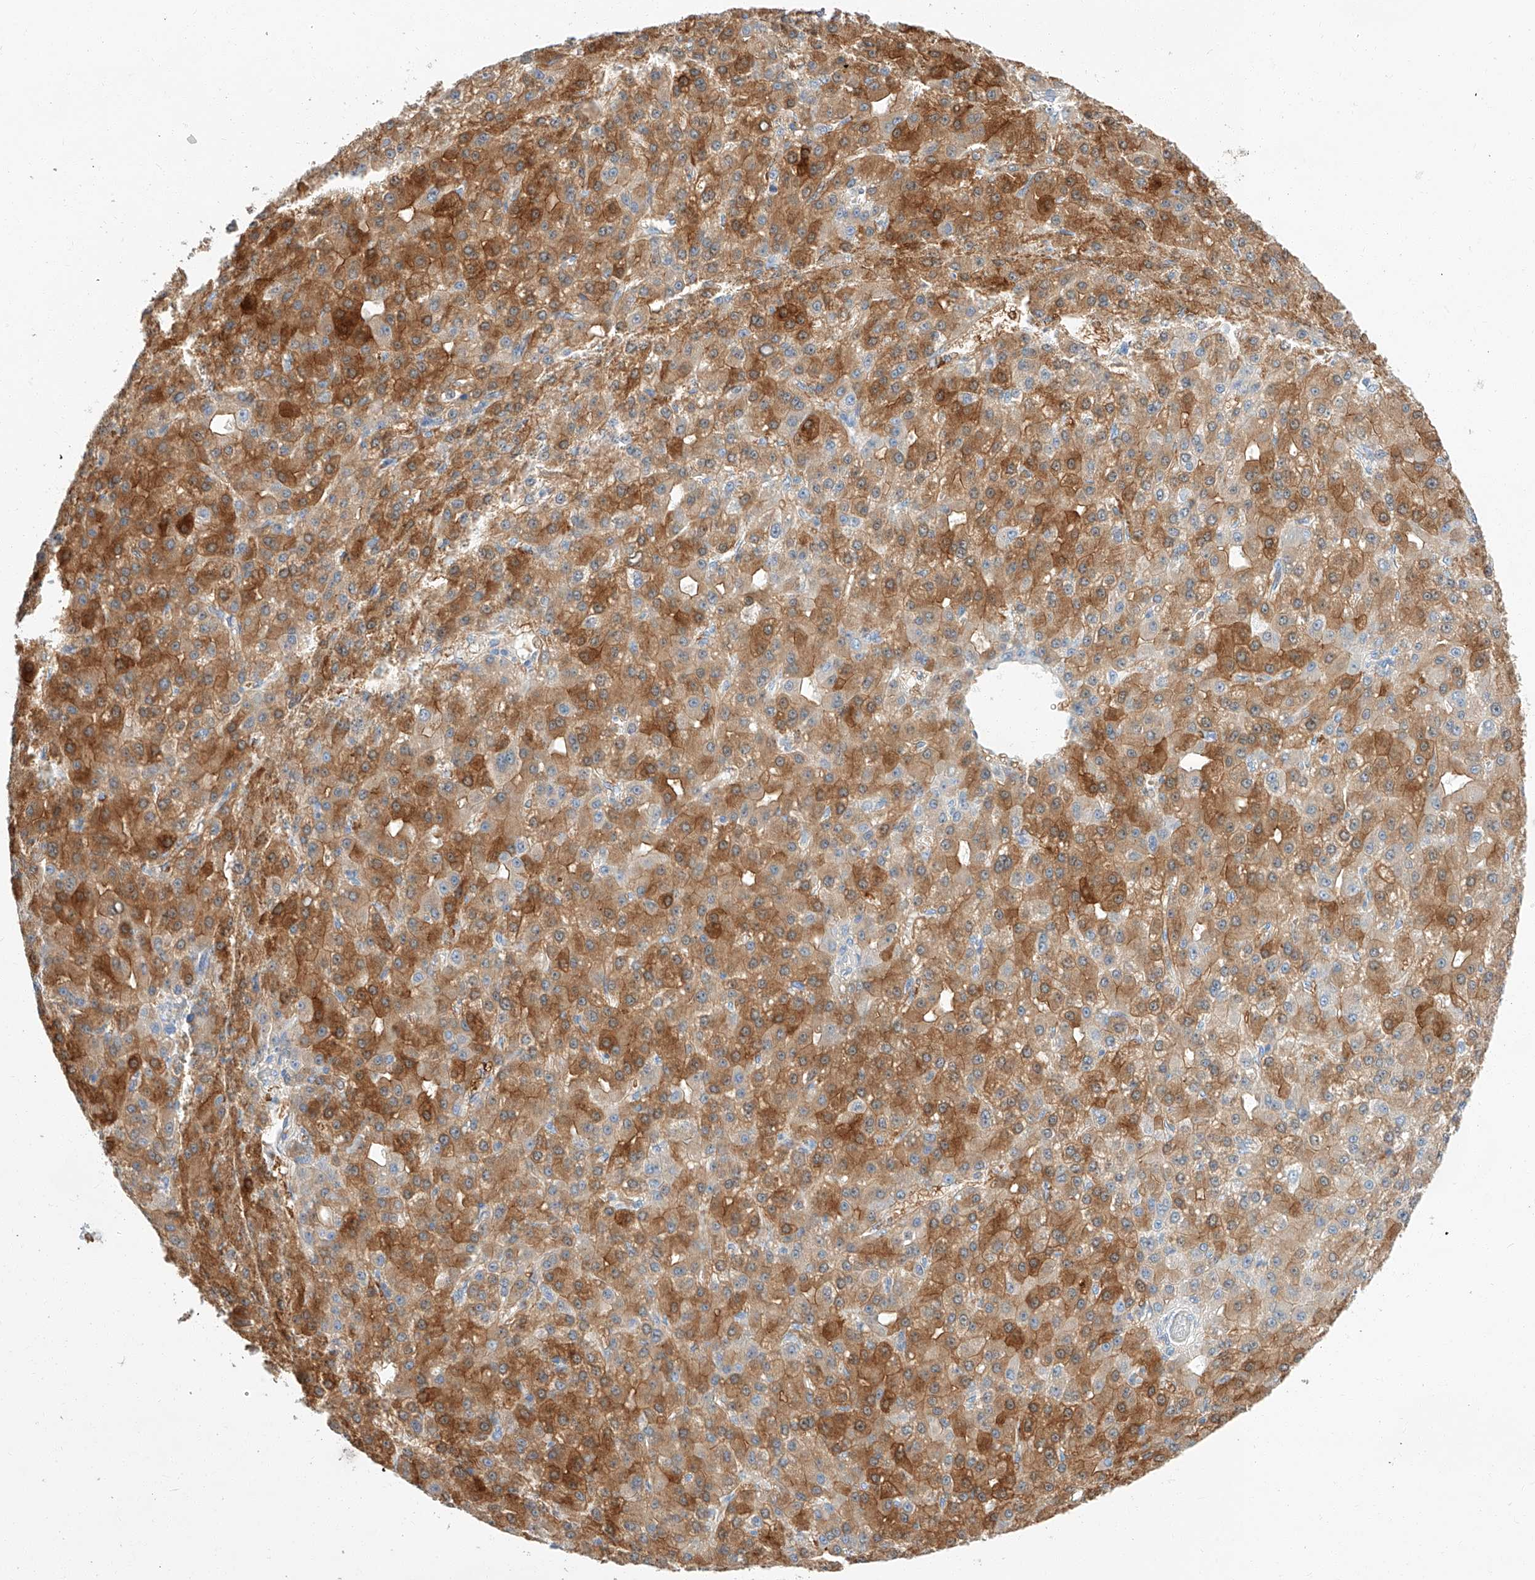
{"staining": {"intensity": "moderate", "quantity": ">75%", "location": "cytoplasmic/membranous"}, "tissue": "liver cancer", "cell_type": "Tumor cells", "image_type": "cancer", "snomed": [{"axis": "morphology", "description": "Carcinoma, Hepatocellular, NOS"}, {"axis": "topography", "description": "Liver"}], "caption": "Immunohistochemistry (IHC) (DAB (3,3'-diaminobenzidine)) staining of liver cancer (hepatocellular carcinoma) exhibits moderate cytoplasmic/membranous protein staining in about >75% of tumor cells. Immunohistochemistry stains the protein in brown and the nuclei are stained blue.", "gene": "GLMN", "patient": {"sex": "male", "age": 67}}